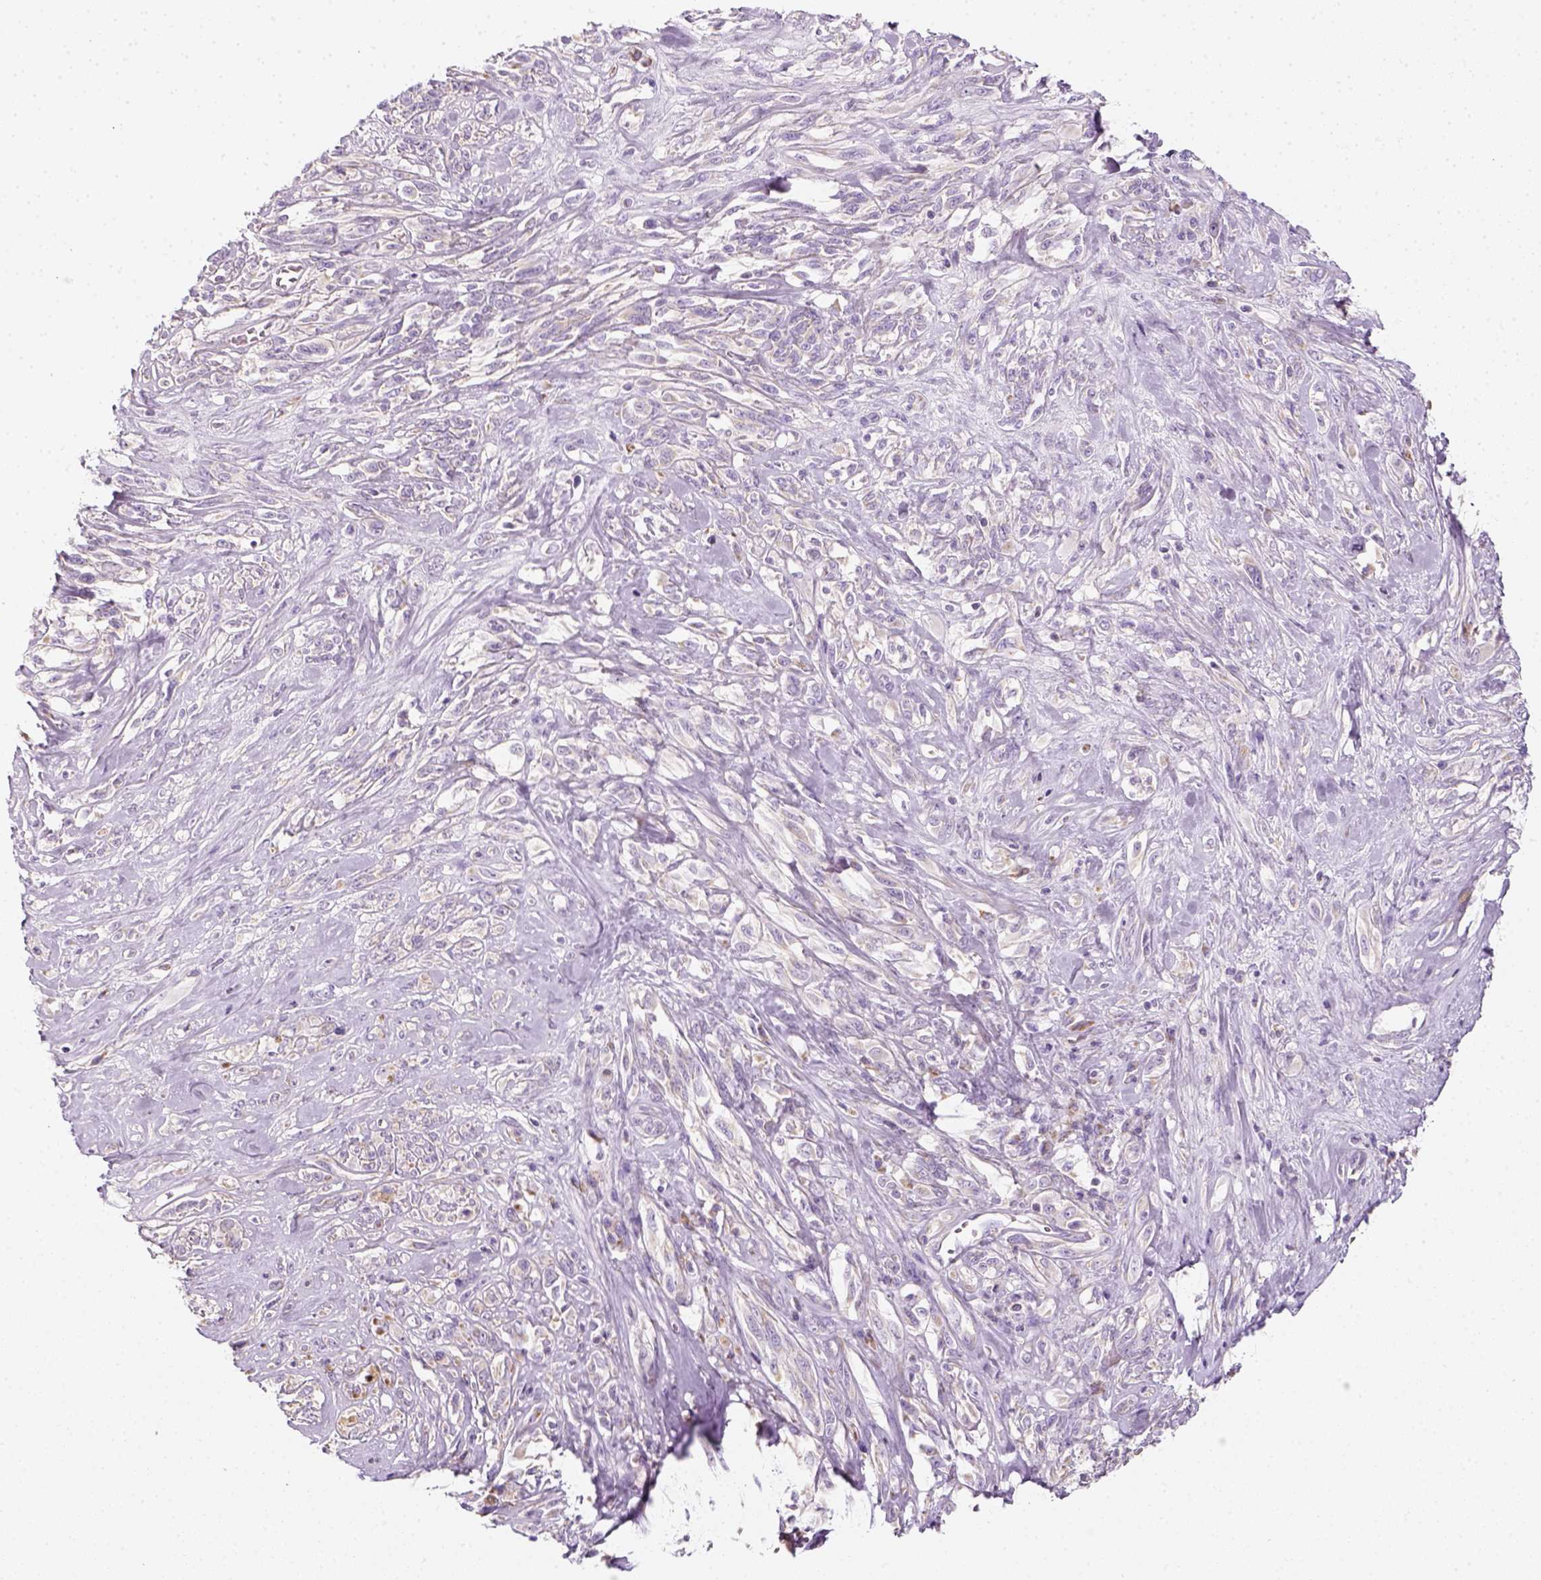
{"staining": {"intensity": "negative", "quantity": "none", "location": "none"}, "tissue": "melanoma", "cell_type": "Tumor cells", "image_type": "cancer", "snomed": [{"axis": "morphology", "description": "Malignant melanoma, NOS"}, {"axis": "topography", "description": "Skin"}], "caption": "This is an immunohistochemistry (IHC) micrograph of melanoma. There is no expression in tumor cells.", "gene": "AWAT2", "patient": {"sex": "female", "age": 91}}